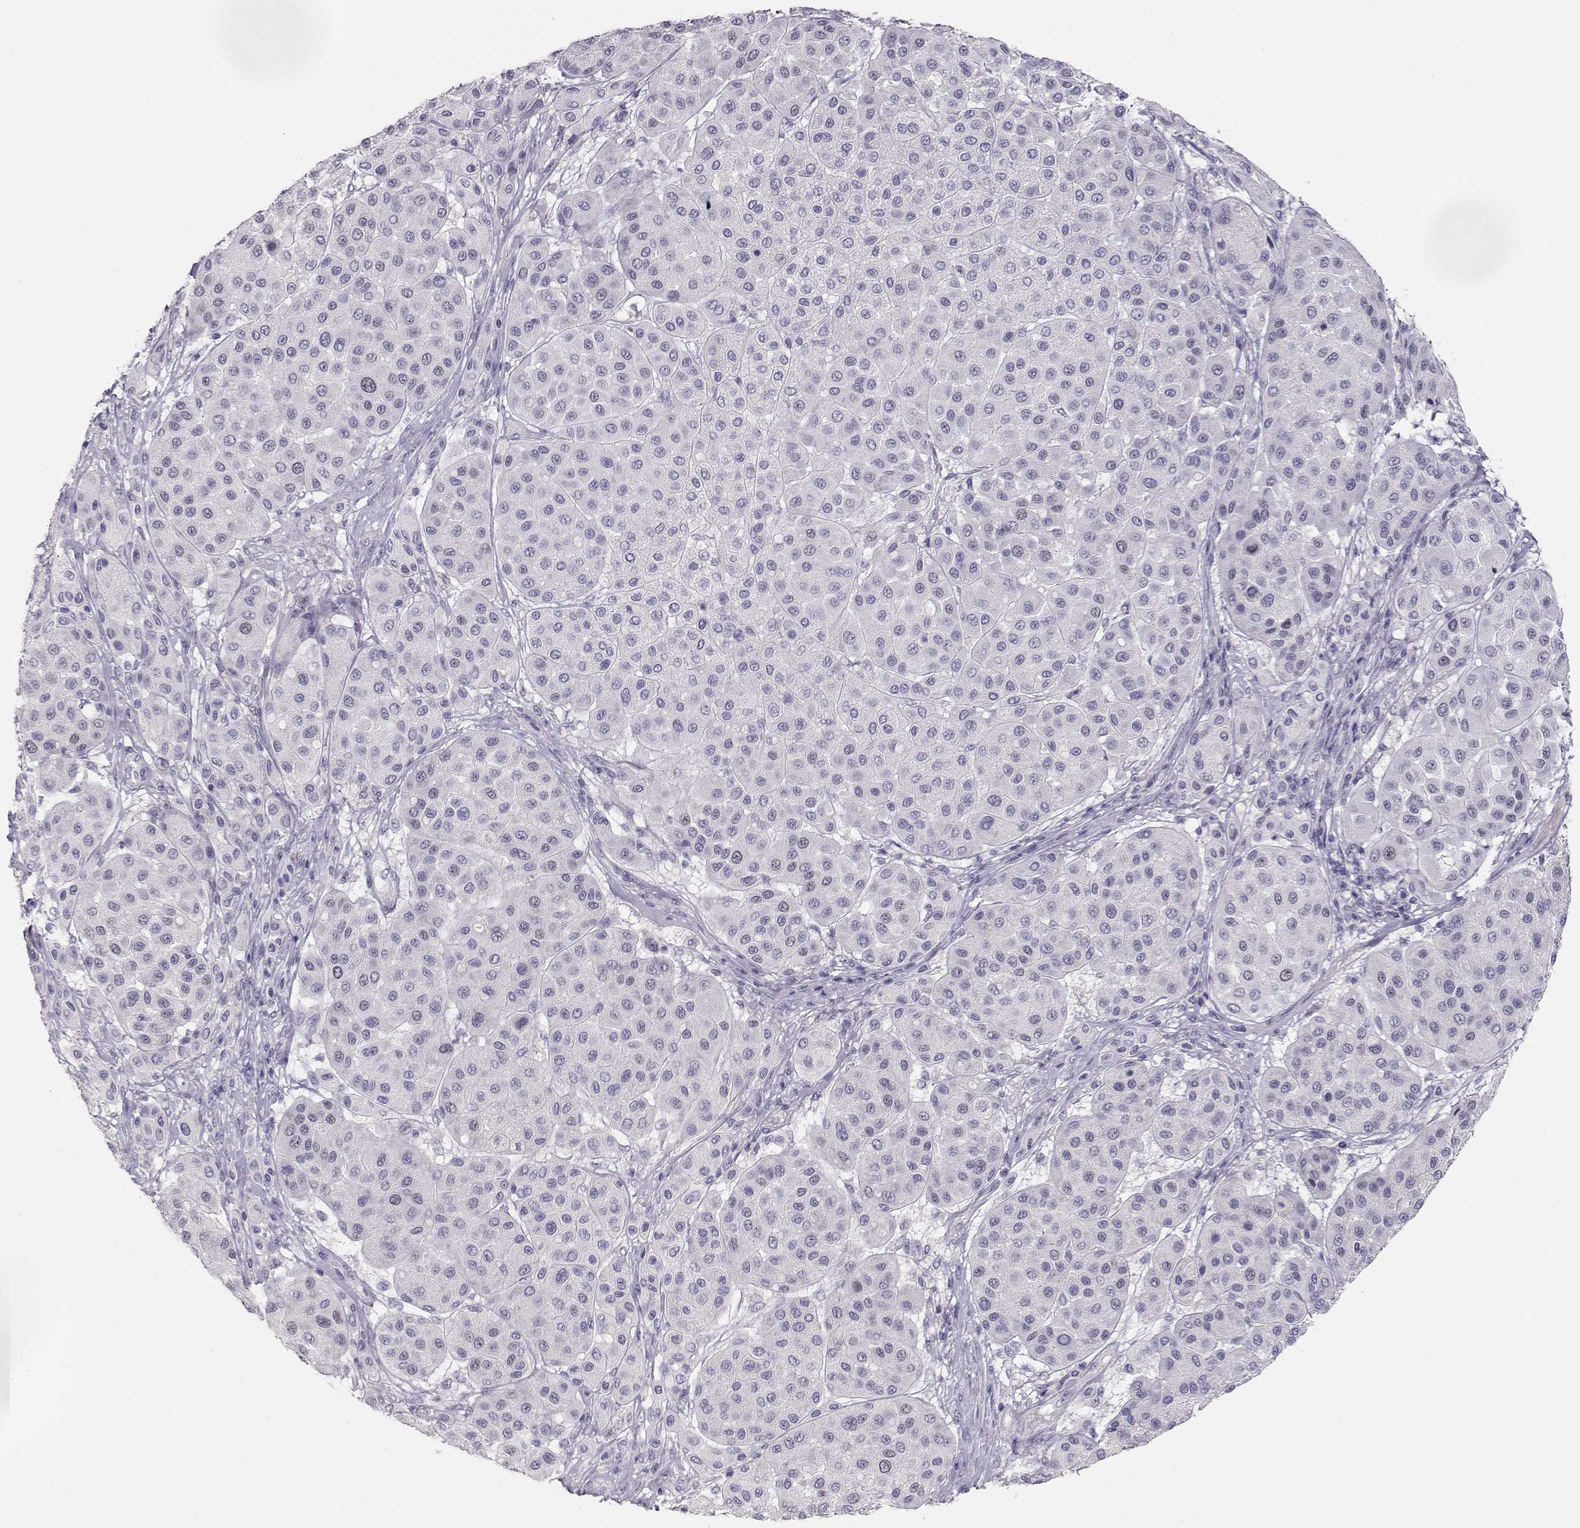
{"staining": {"intensity": "negative", "quantity": "none", "location": "none"}, "tissue": "melanoma", "cell_type": "Tumor cells", "image_type": "cancer", "snomed": [{"axis": "morphology", "description": "Malignant melanoma, Metastatic site"}, {"axis": "topography", "description": "Smooth muscle"}], "caption": "Immunohistochemical staining of human melanoma exhibits no significant staining in tumor cells.", "gene": "OPN5", "patient": {"sex": "male", "age": 41}}